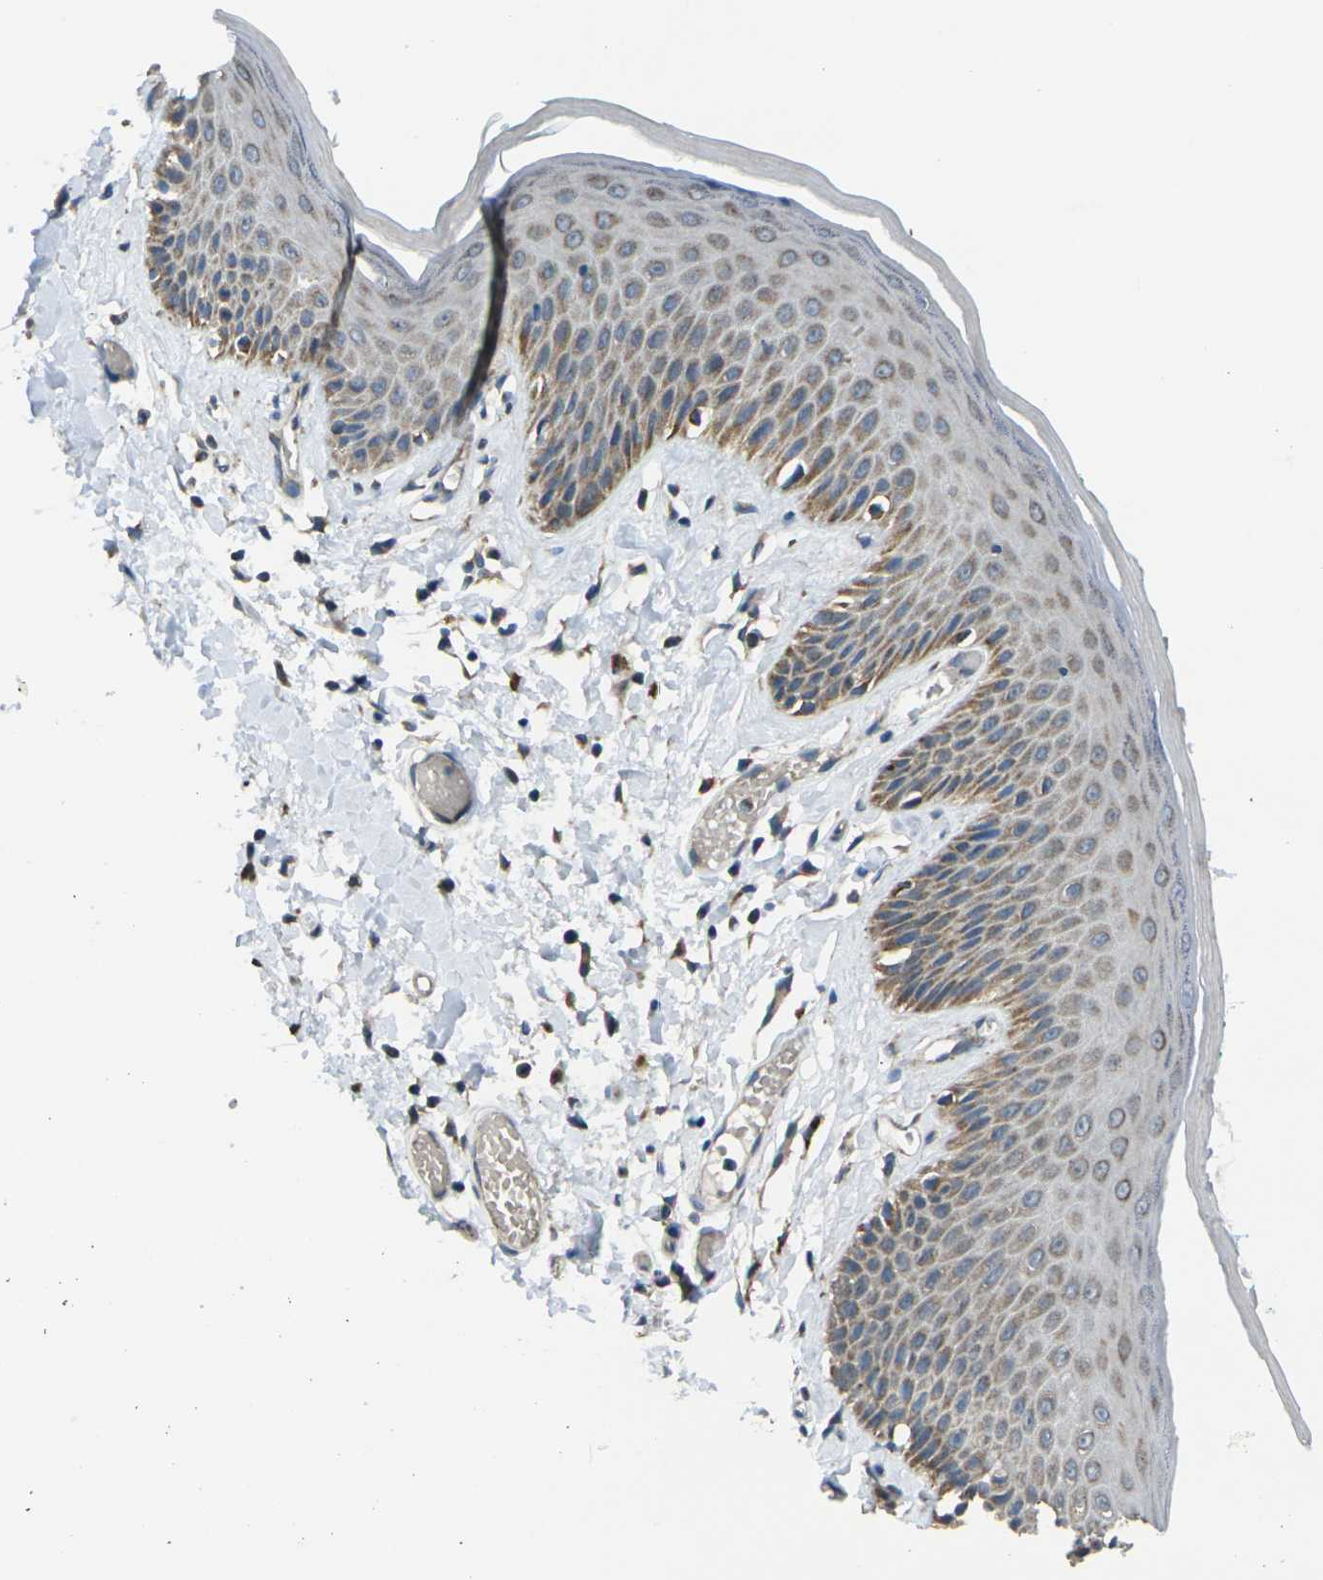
{"staining": {"intensity": "moderate", "quantity": "<25%", "location": "cytoplasmic/membranous"}, "tissue": "skin", "cell_type": "Epidermal cells", "image_type": "normal", "snomed": [{"axis": "morphology", "description": "Normal tissue, NOS"}, {"axis": "topography", "description": "Vulva"}], "caption": "DAB immunohistochemical staining of normal skin shows moderate cytoplasmic/membranous protein staining in approximately <25% of epidermal cells. Using DAB (brown) and hematoxylin (blue) stains, captured at high magnification using brightfield microscopy.", "gene": "TMEM120B", "patient": {"sex": "female", "age": 73}}